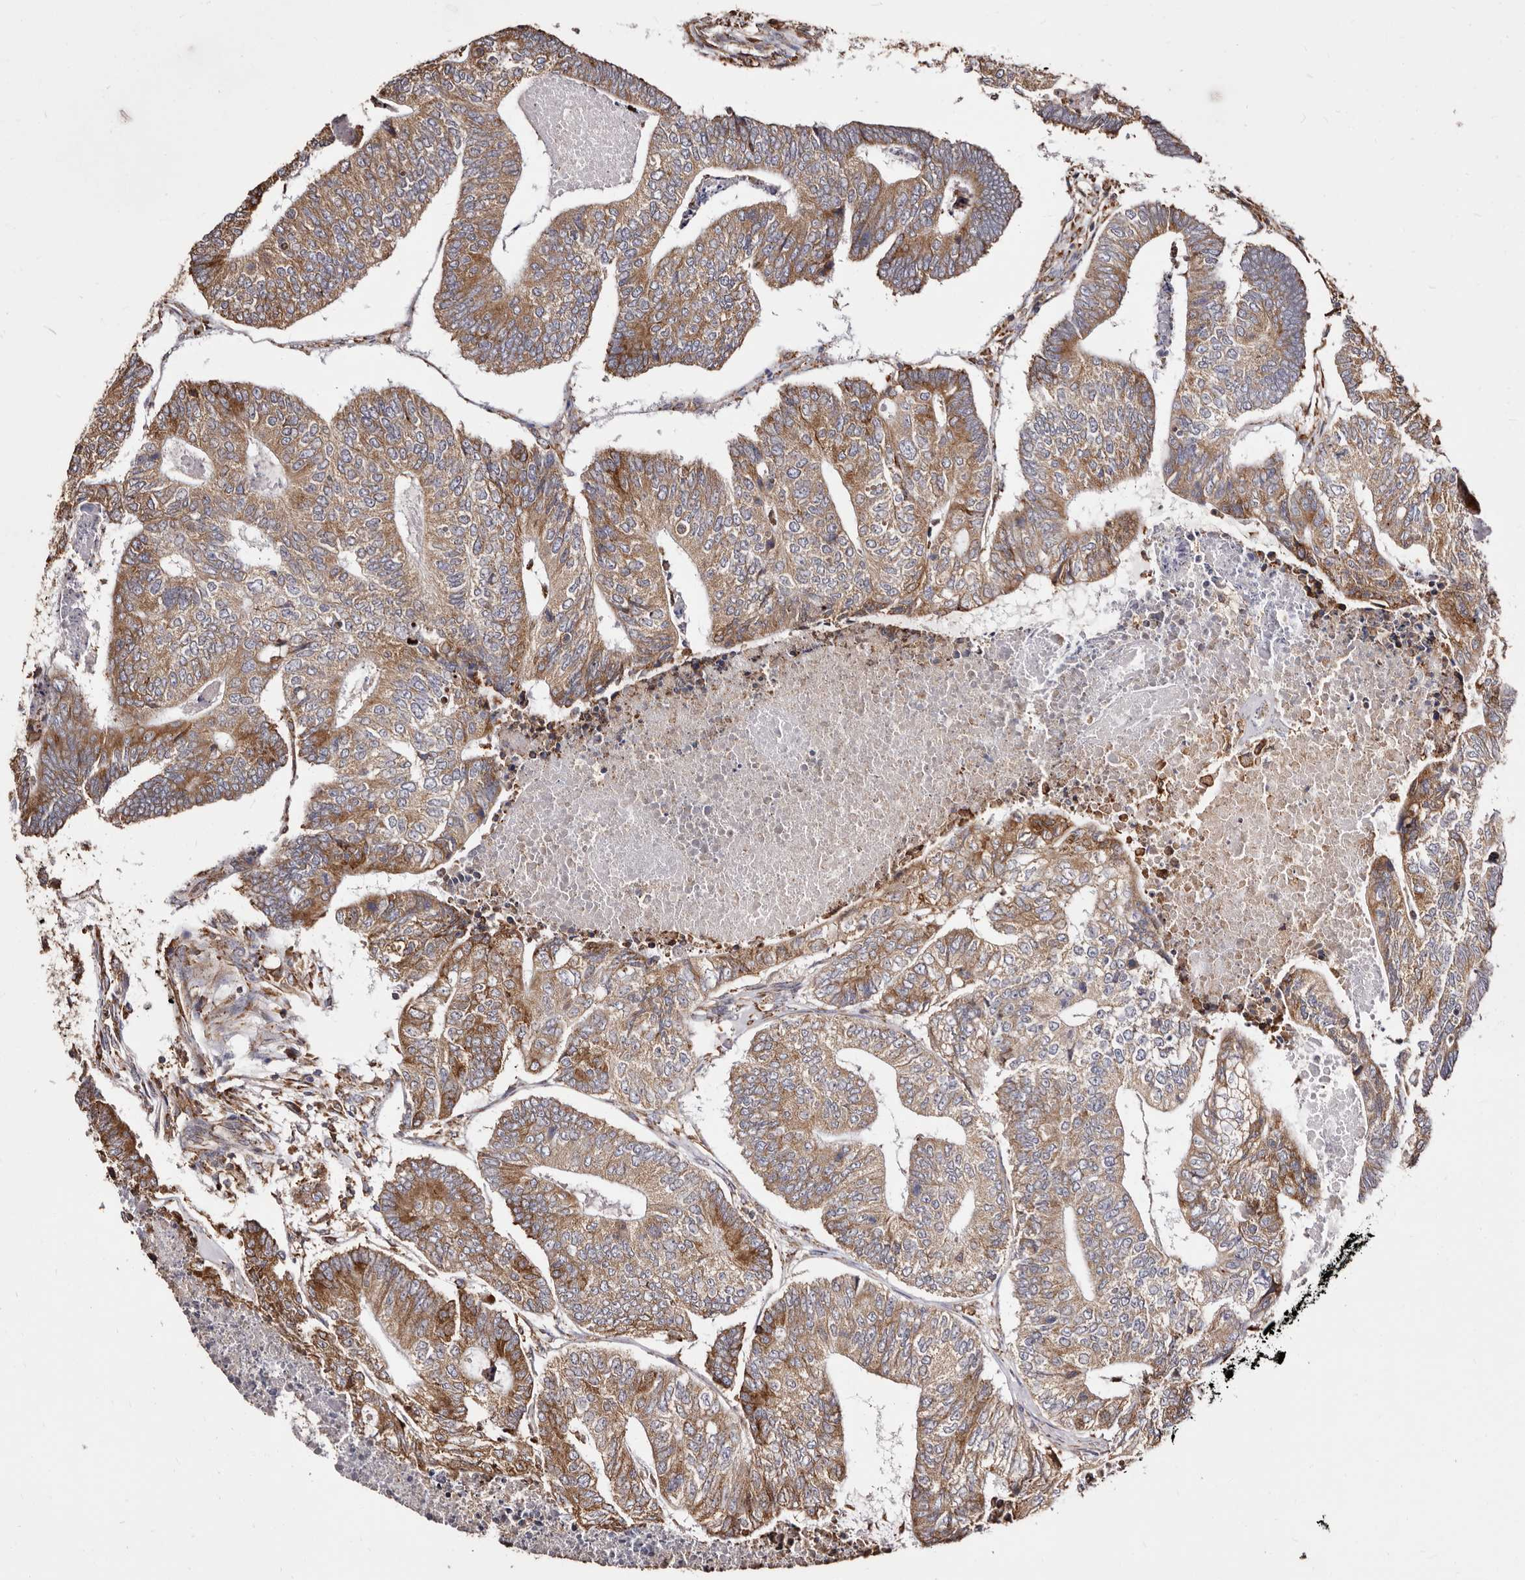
{"staining": {"intensity": "moderate", "quantity": ">75%", "location": "cytoplasmic/membranous"}, "tissue": "colorectal cancer", "cell_type": "Tumor cells", "image_type": "cancer", "snomed": [{"axis": "morphology", "description": "Adenocarcinoma, NOS"}, {"axis": "topography", "description": "Colon"}], "caption": "Colorectal cancer tissue demonstrates moderate cytoplasmic/membranous staining in approximately >75% of tumor cells (DAB (3,3'-diaminobenzidine) IHC with brightfield microscopy, high magnification).", "gene": "ACBD6", "patient": {"sex": "female", "age": 67}}